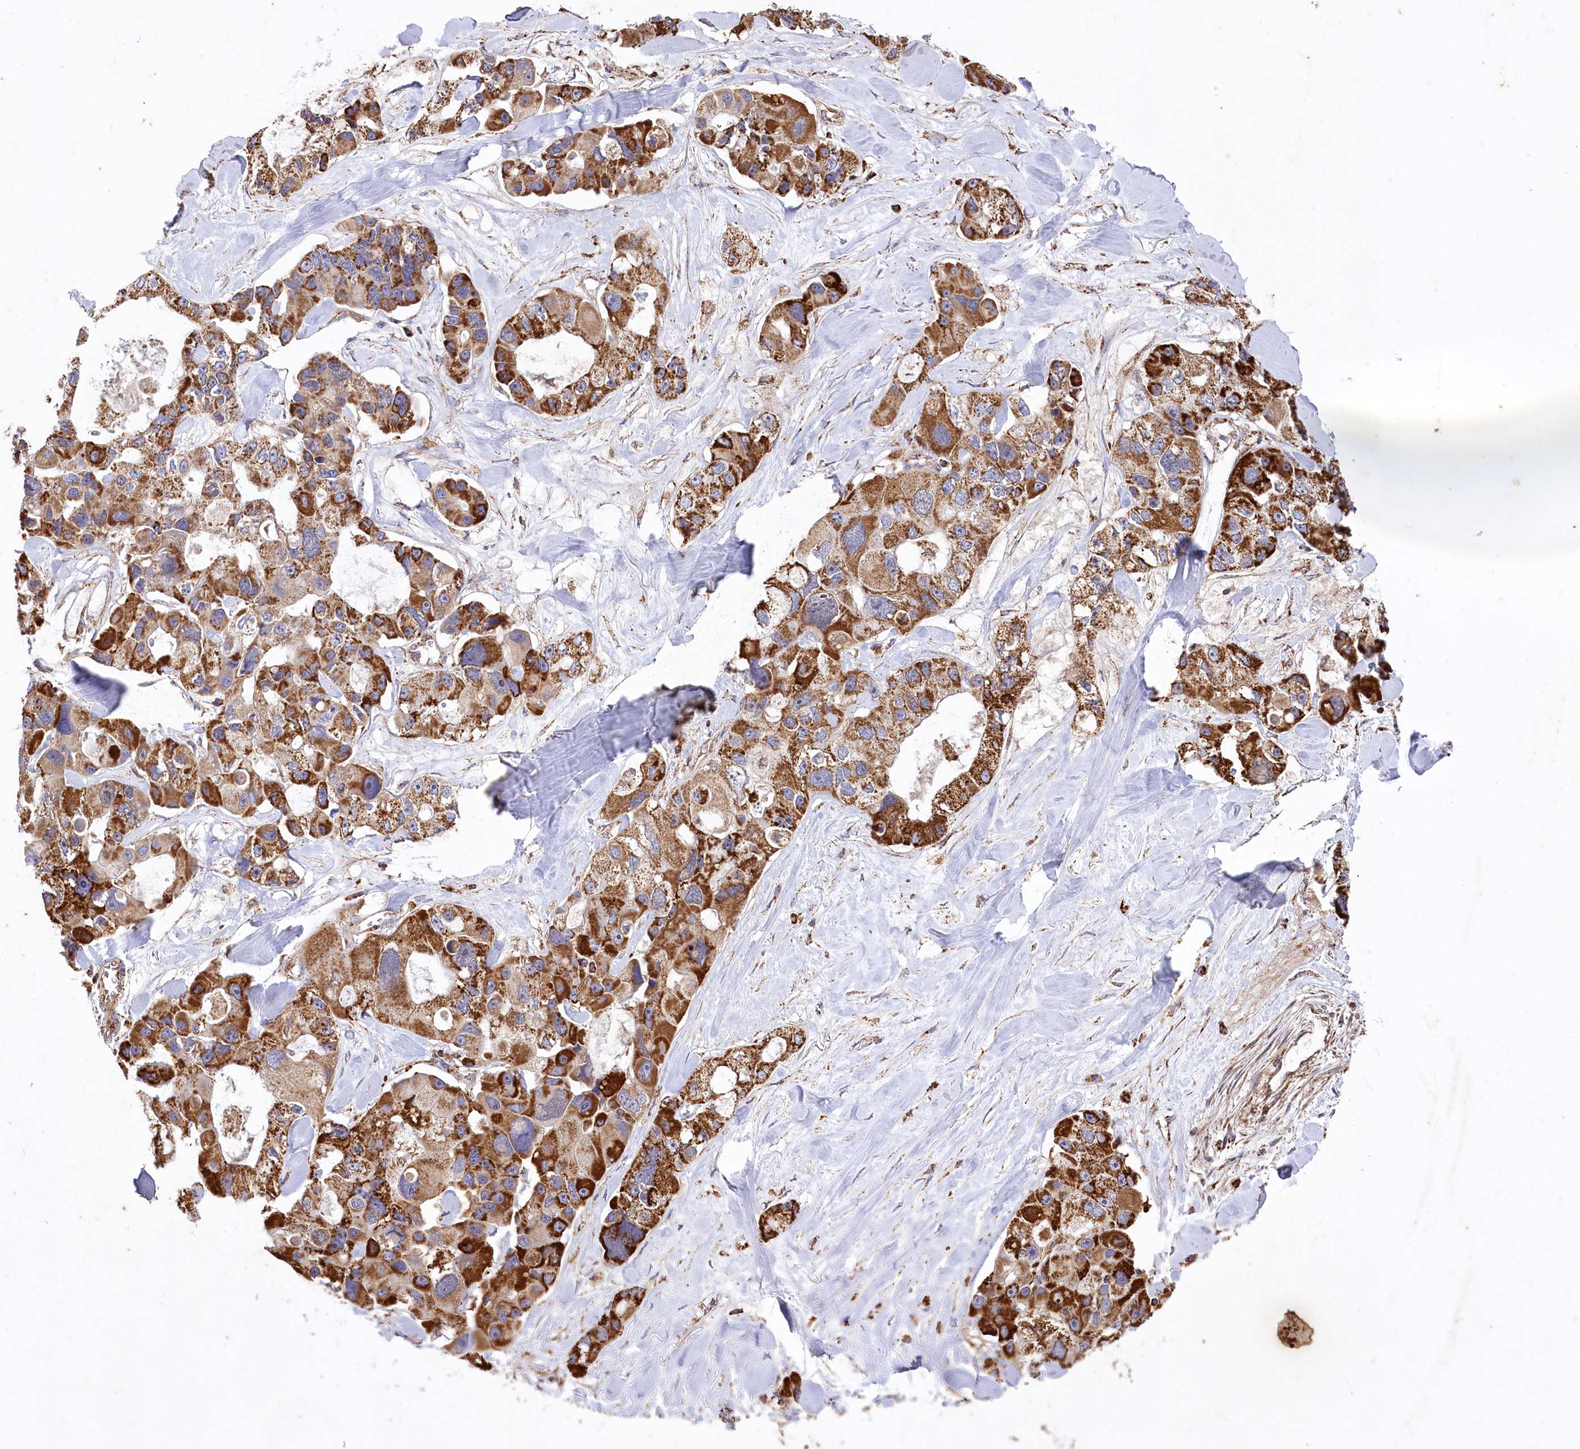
{"staining": {"intensity": "strong", "quantity": ">75%", "location": "cytoplasmic/membranous"}, "tissue": "lung cancer", "cell_type": "Tumor cells", "image_type": "cancer", "snomed": [{"axis": "morphology", "description": "Adenocarcinoma, NOS"}, {"axis": "topography", "description": "Lung"}], "caption": "This histopathology image exhibits lung cancer stained with IHC to label a protein in brown. The cytoplasmic/membranous of tumor cells show strong positivity for the protein. Nuclei are counter-stained blue.", "gene": "CARD19", "patient": {"sex": "female", "age": 54}}